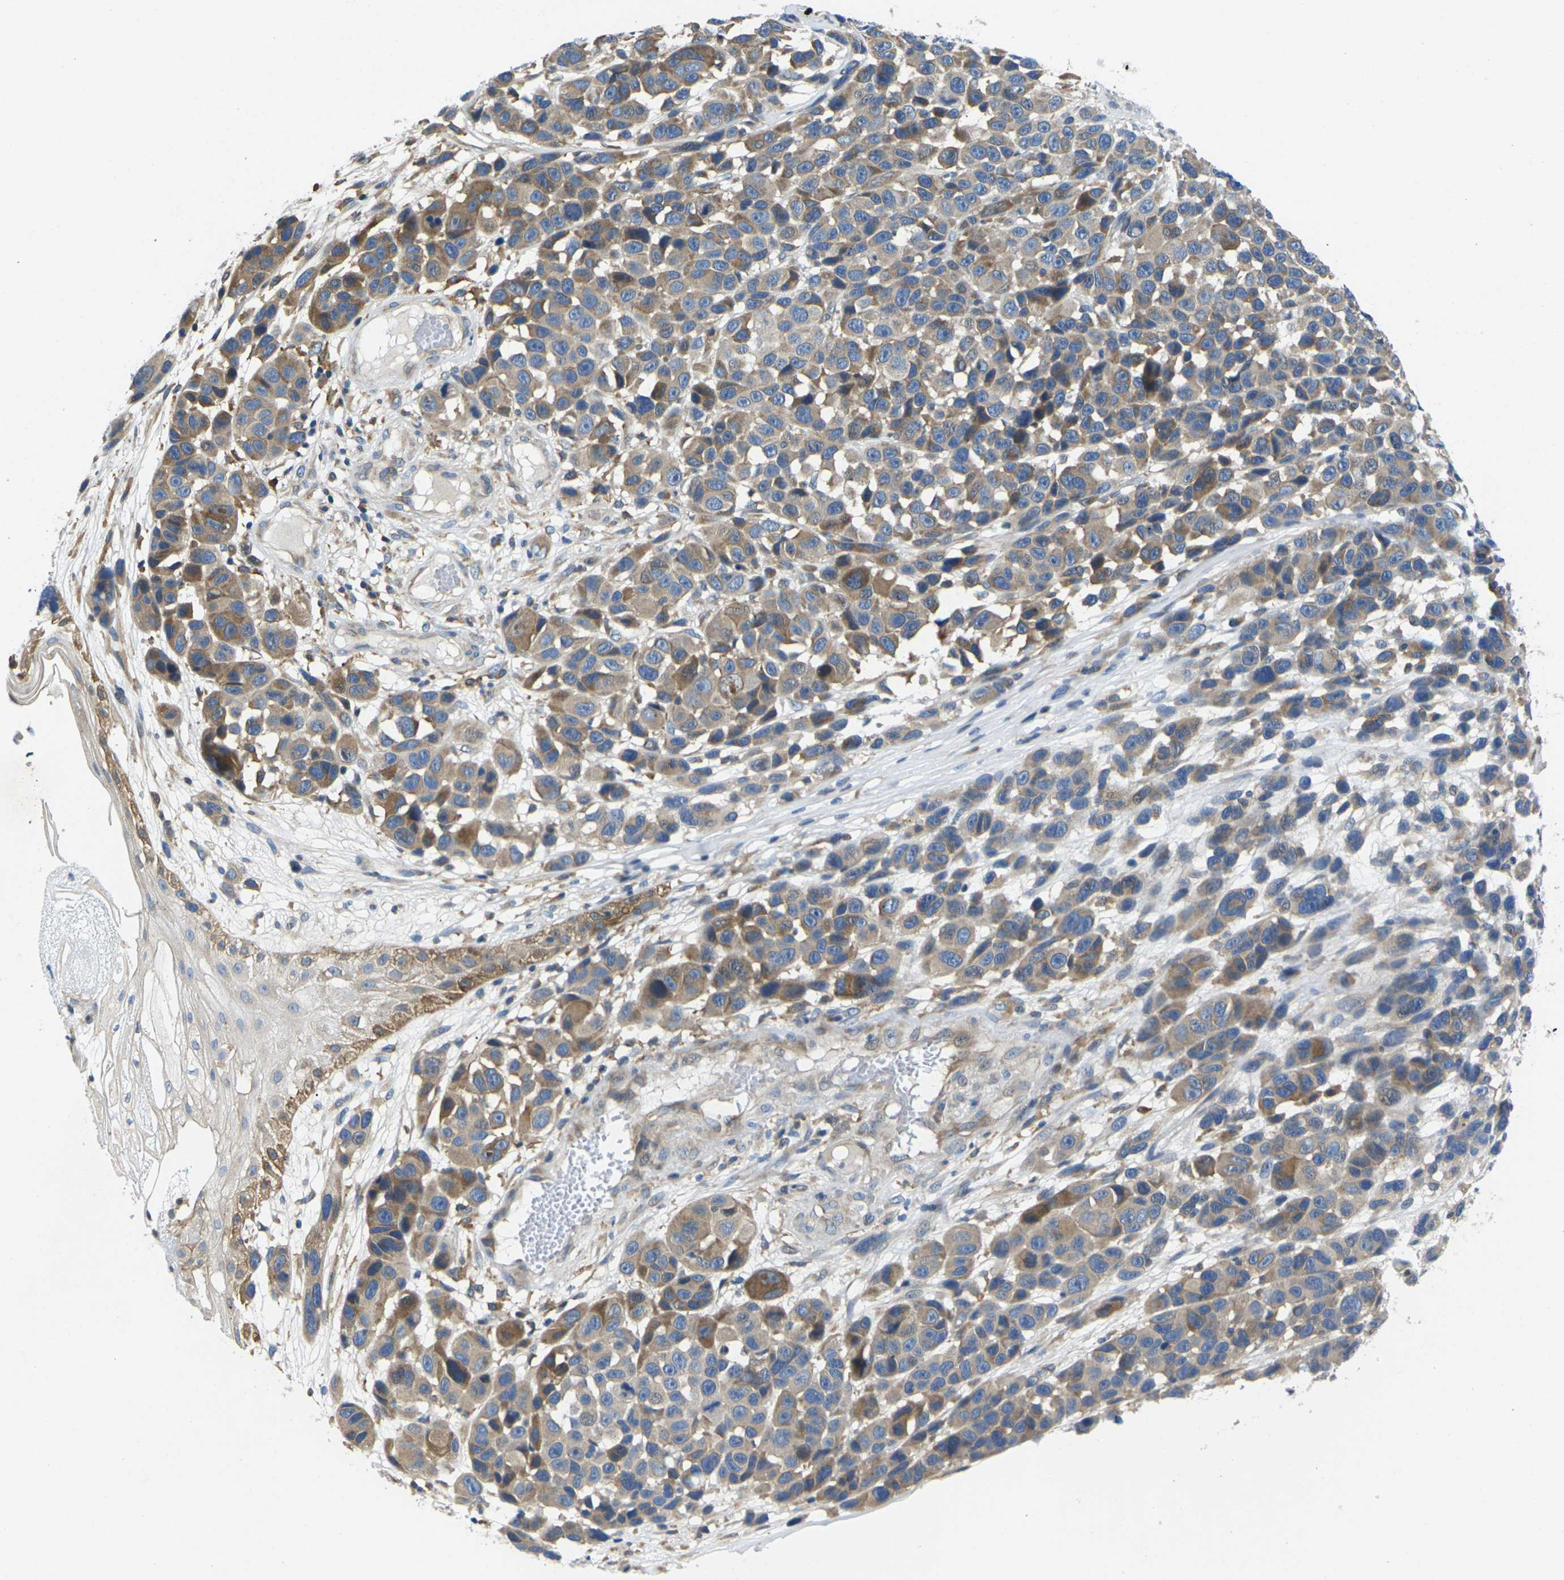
{"staining": {"intensity": "moderate", "quantity": ">75%", "location": "cytoplasmic/membranous"}, "tissue": "melanoma", "cell_type": "Tumor cells", "image_type": "cancer", "snomed": [{"axis": "morphology", "description": "Malignant melanoma, NOS"}, {"axis": "topography", "description": "Skin"}], "caption": "Immunohistochemical staining of malignant melanoma demonstrates medium levels of moderate cytoplasmic/membranous protein expression in about >75% of tumor cells.", "gene": "SCNN1A", "patient": {"sex": "male", "age": 53}}